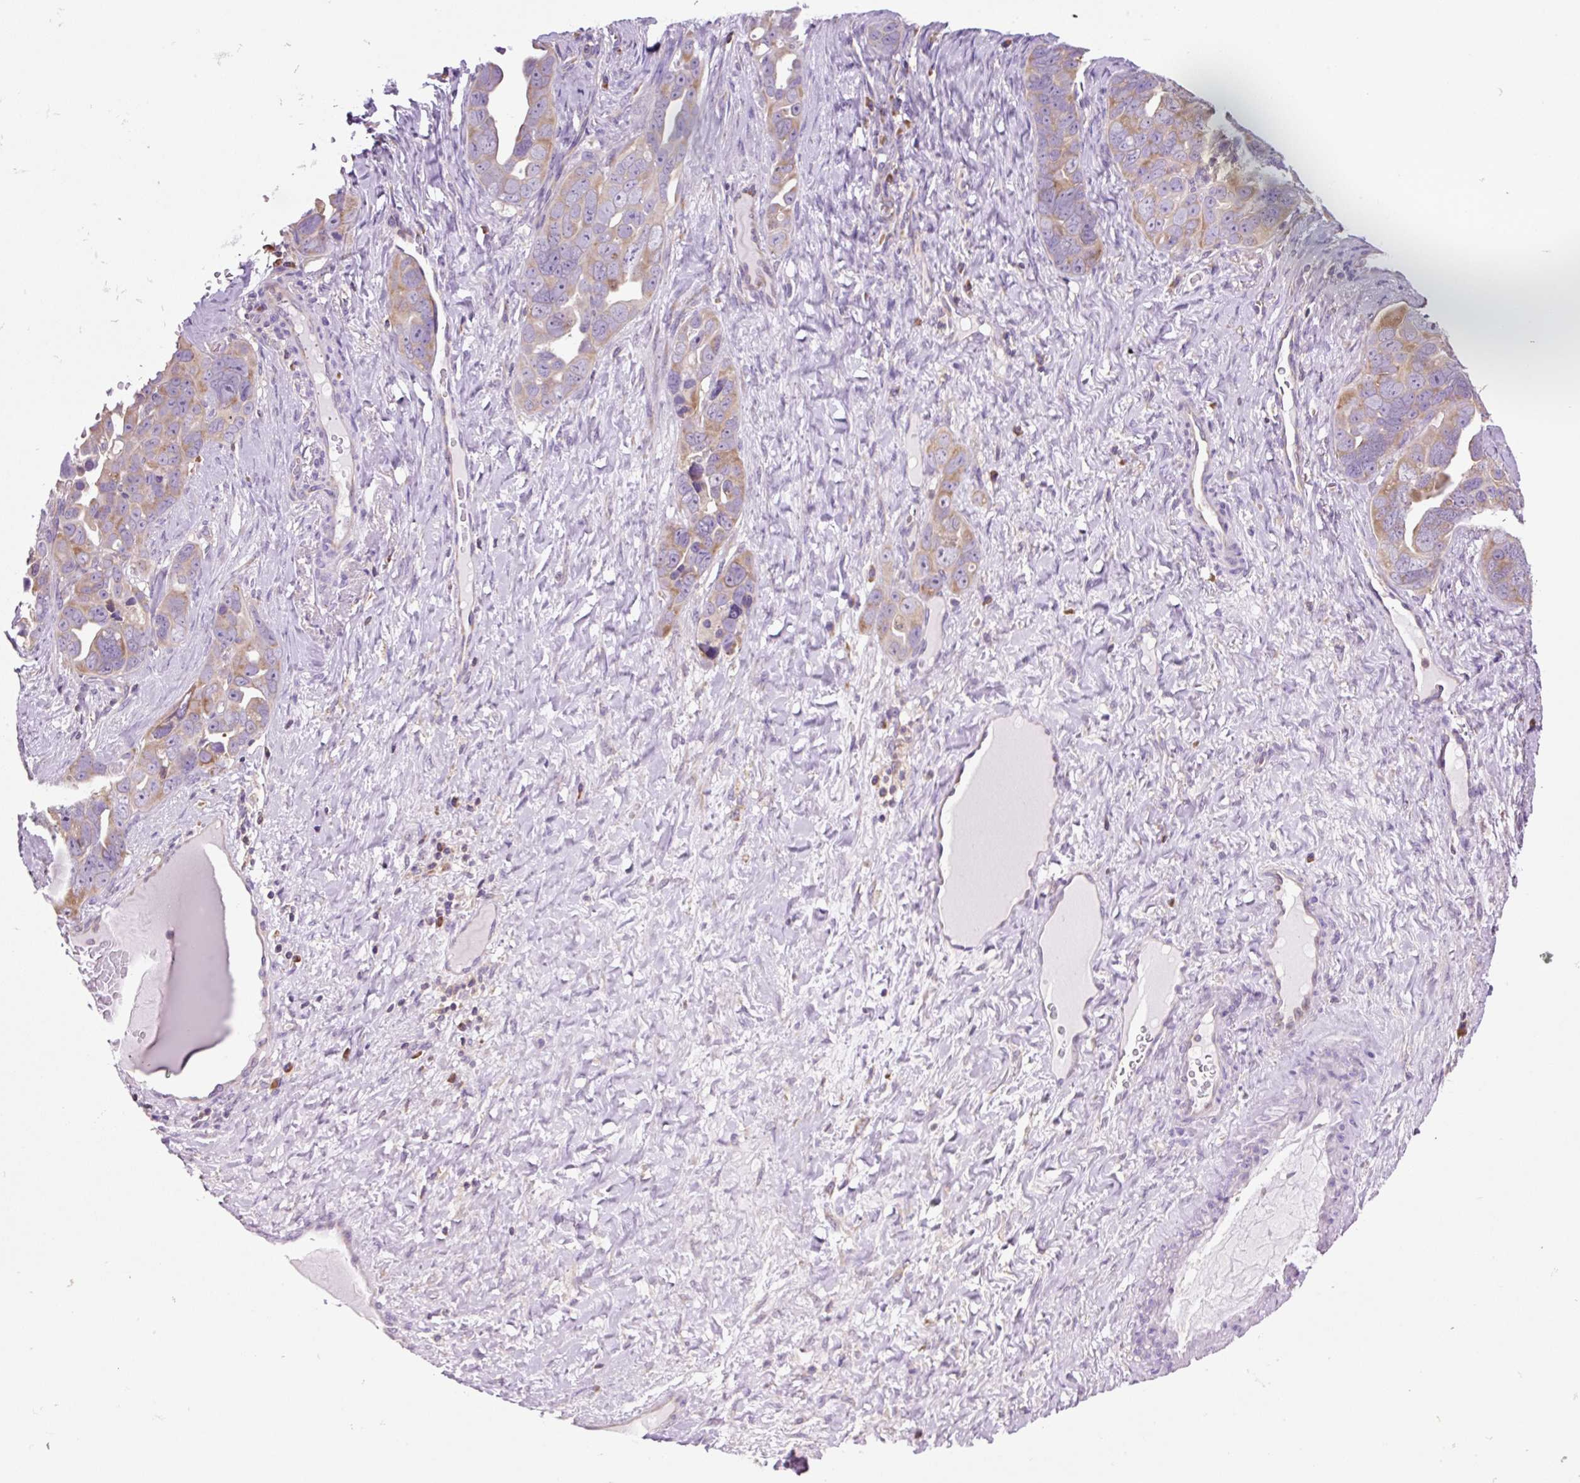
{"staining": {"intensity": "moderate", "quantity": "25%-75%", "location": "cytoplasmic/membranous"}, "tissue": "ovarian cancer", "cell_type": "Tumor cells", "image_type": "cancer", "snomed": [{"axis": "morphology", "description": "Cystadenocarcinoma, serous, NOS"}, {"axis": "topography", "description": "Ovary"}], "caption": "High-power microscopy captured an IHC image of ovarian cancer, revealing moderate cytoplasmic/membranous expression in about 25%-75% of tumor cells.", "gene": "RPS23", "patient": {"sex": "female", "age": 63}}